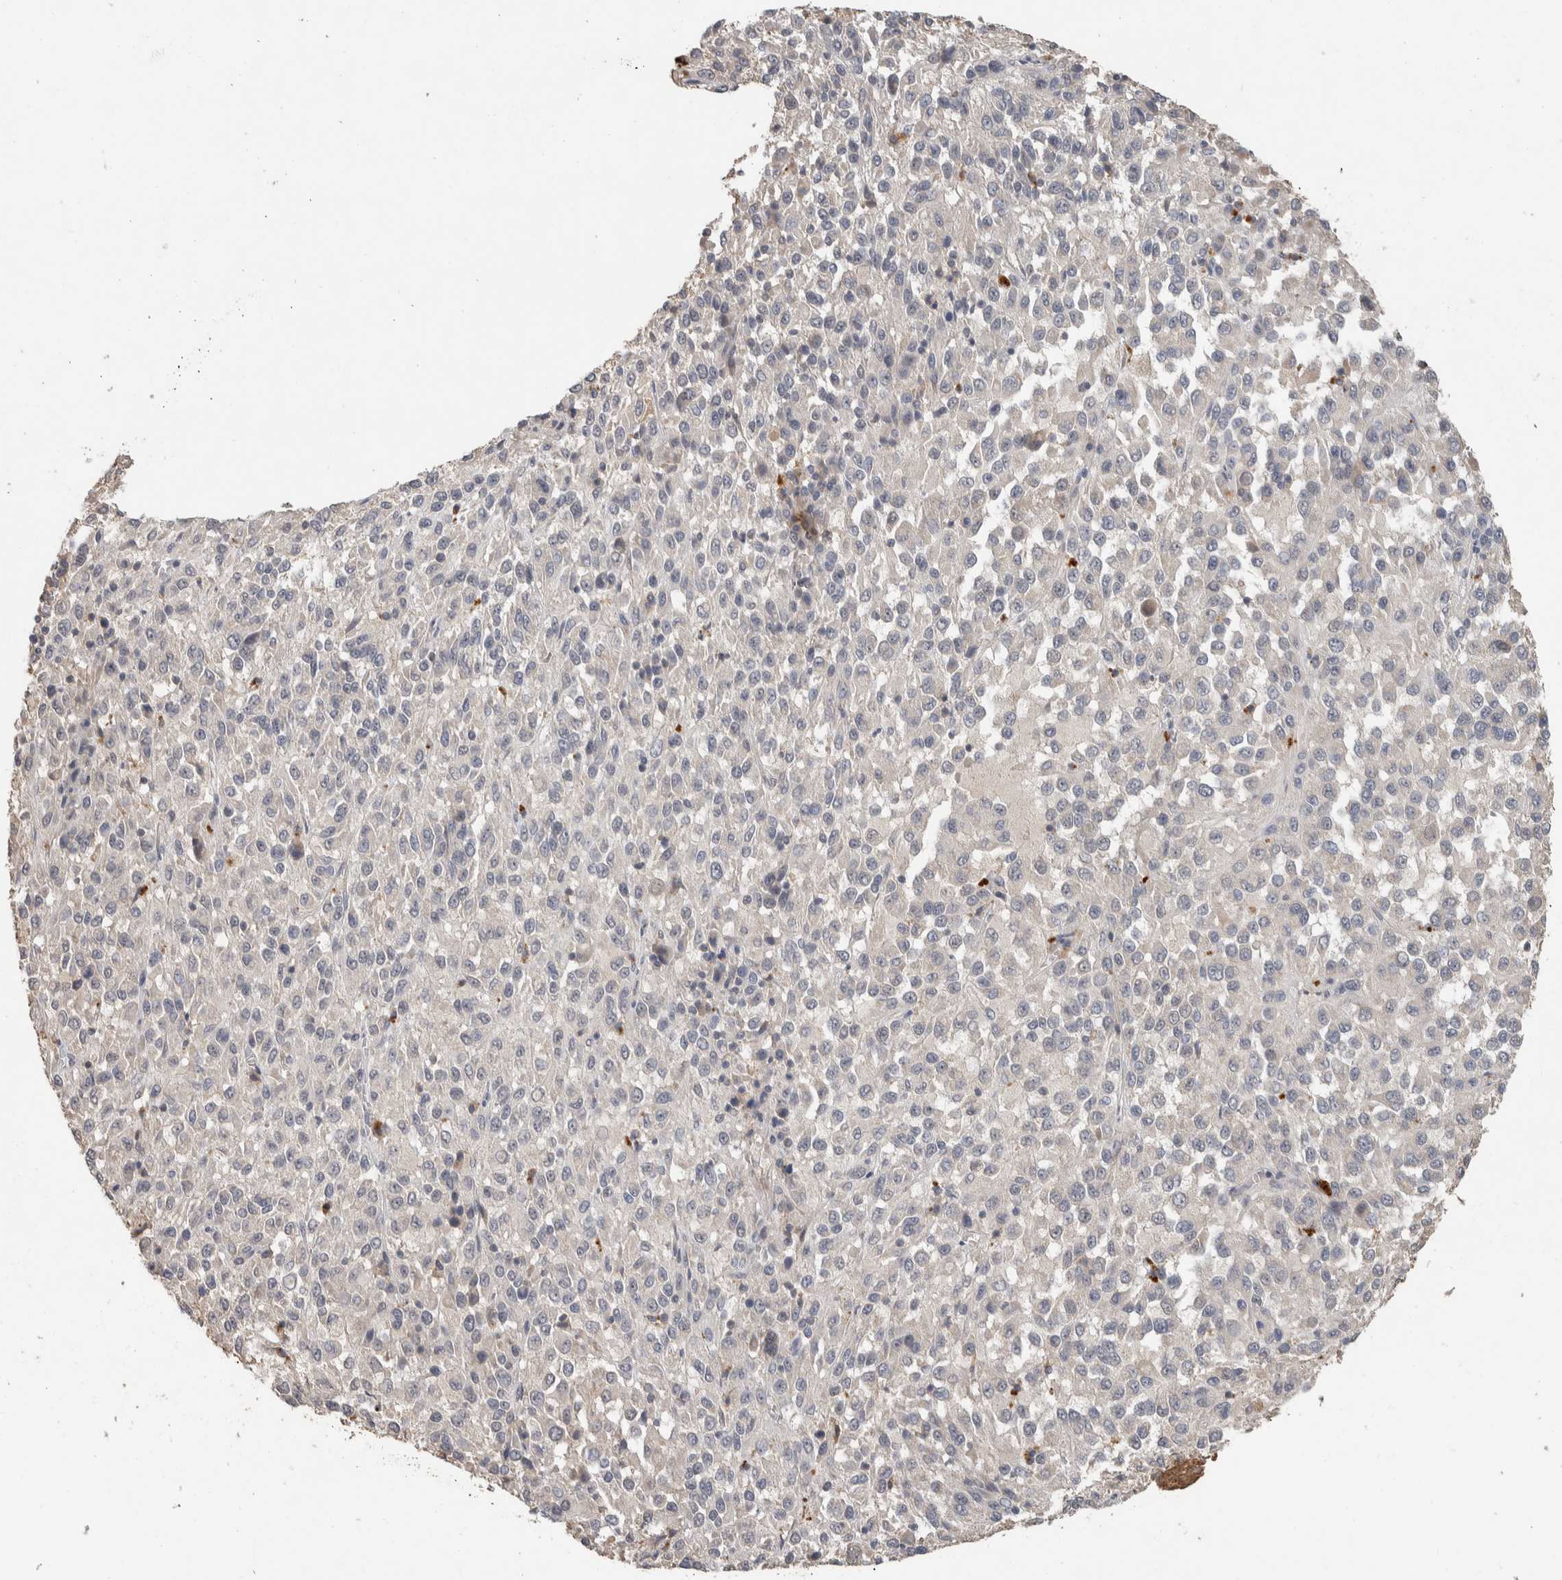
{"staining": {"intensity": "negative", "quantity": "none", "location": "none"}, "tissue": "melanoma", "cell_type": "Tumor cells", "image_type": "cancer", "snomed": [{"axis": "morphology", "description": "Malignant melanoma, Metastatic site"}, {"axis": "topography", "description": "Lung"}], "caption": "This is an immunohistochemistry photomicrograph of malignant melanoma (metastatic site). There is no positivity in tumor cells.", "gene": "CYSRT1", "patient": {"sex": "male", "age": 64}}